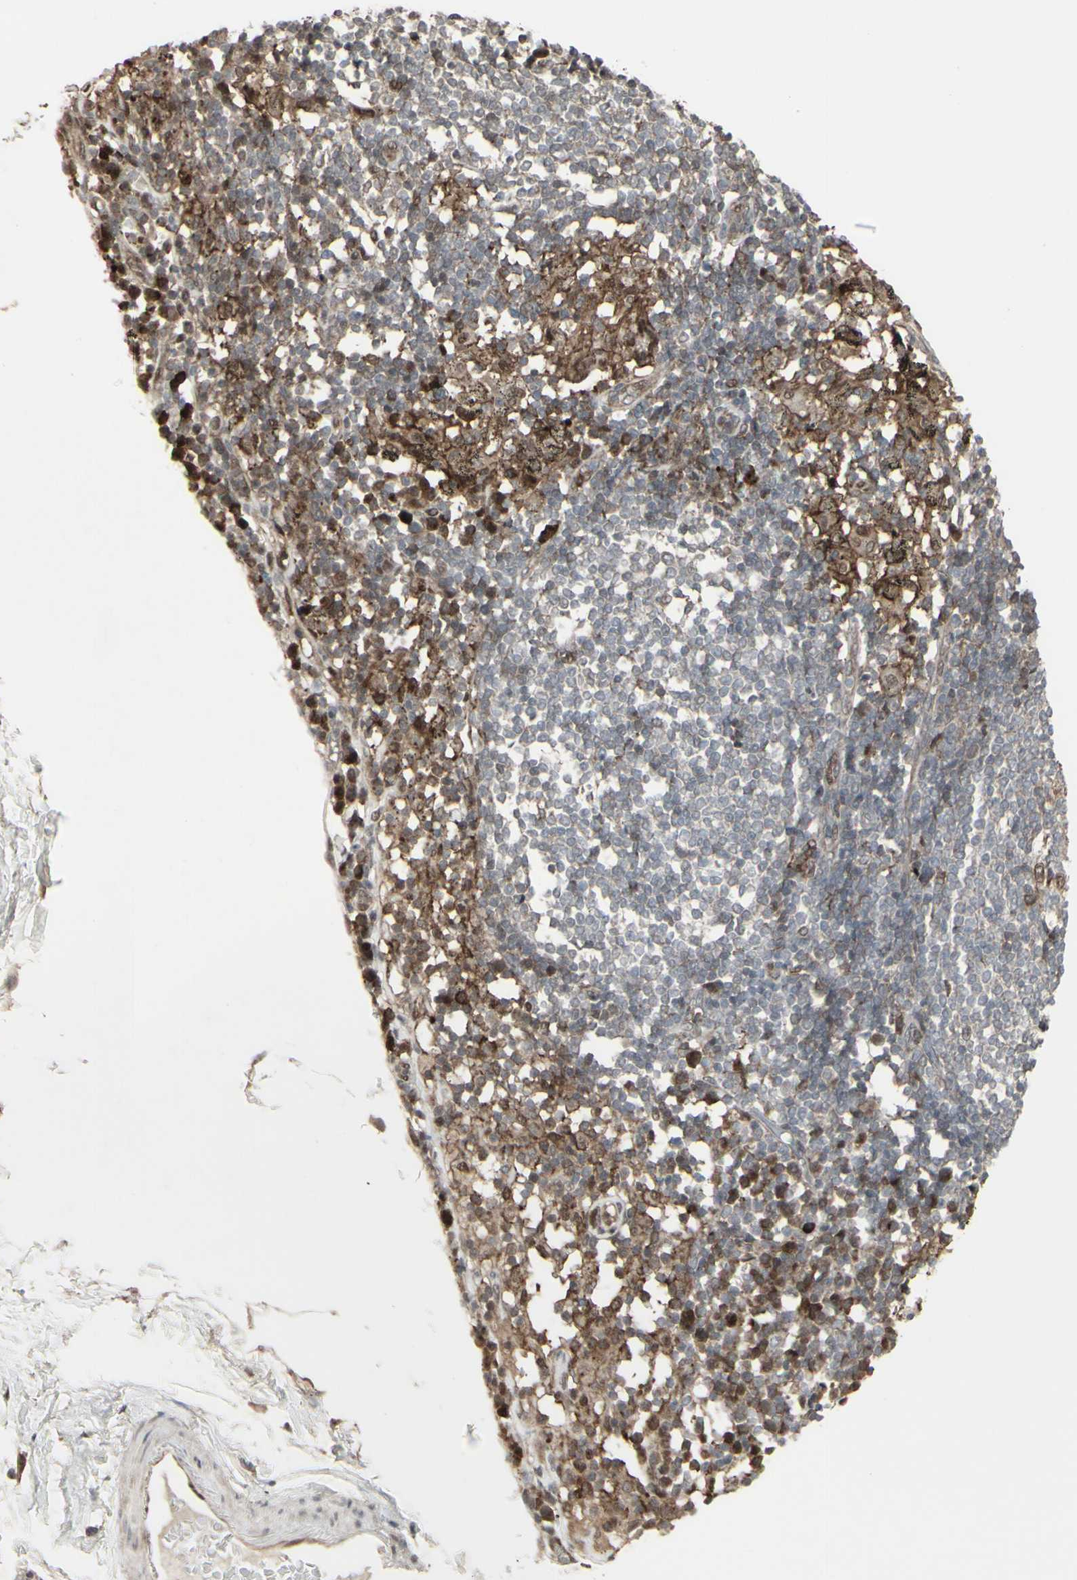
{"staining": {"intensity": "moderate", "quantity": ">75%", "location": "cytoplasmic/membranous,nuclear"}, "tissue": "adipose tissue", "cell_type": "Adipocytes", "image_type": "normal", "snomed": [{"axis": "morphology", "description": "Normal tissue, NOS"}, {"axis": "topography", "description": "Cartilage tissue"}, {"axis": "topography", "description": "Bronchus"}], "caption": "Immunohistochemical staining of benign human adipose tissue displays medium levels of moderate cytoplasmic/membranous,nuclear staining in approximately >75% of adipocytes. (DAB = brown stain, brightfield microscopy at high magnification).", "gene": "CD33", "patient": {"sex": "female", "age": 73}}